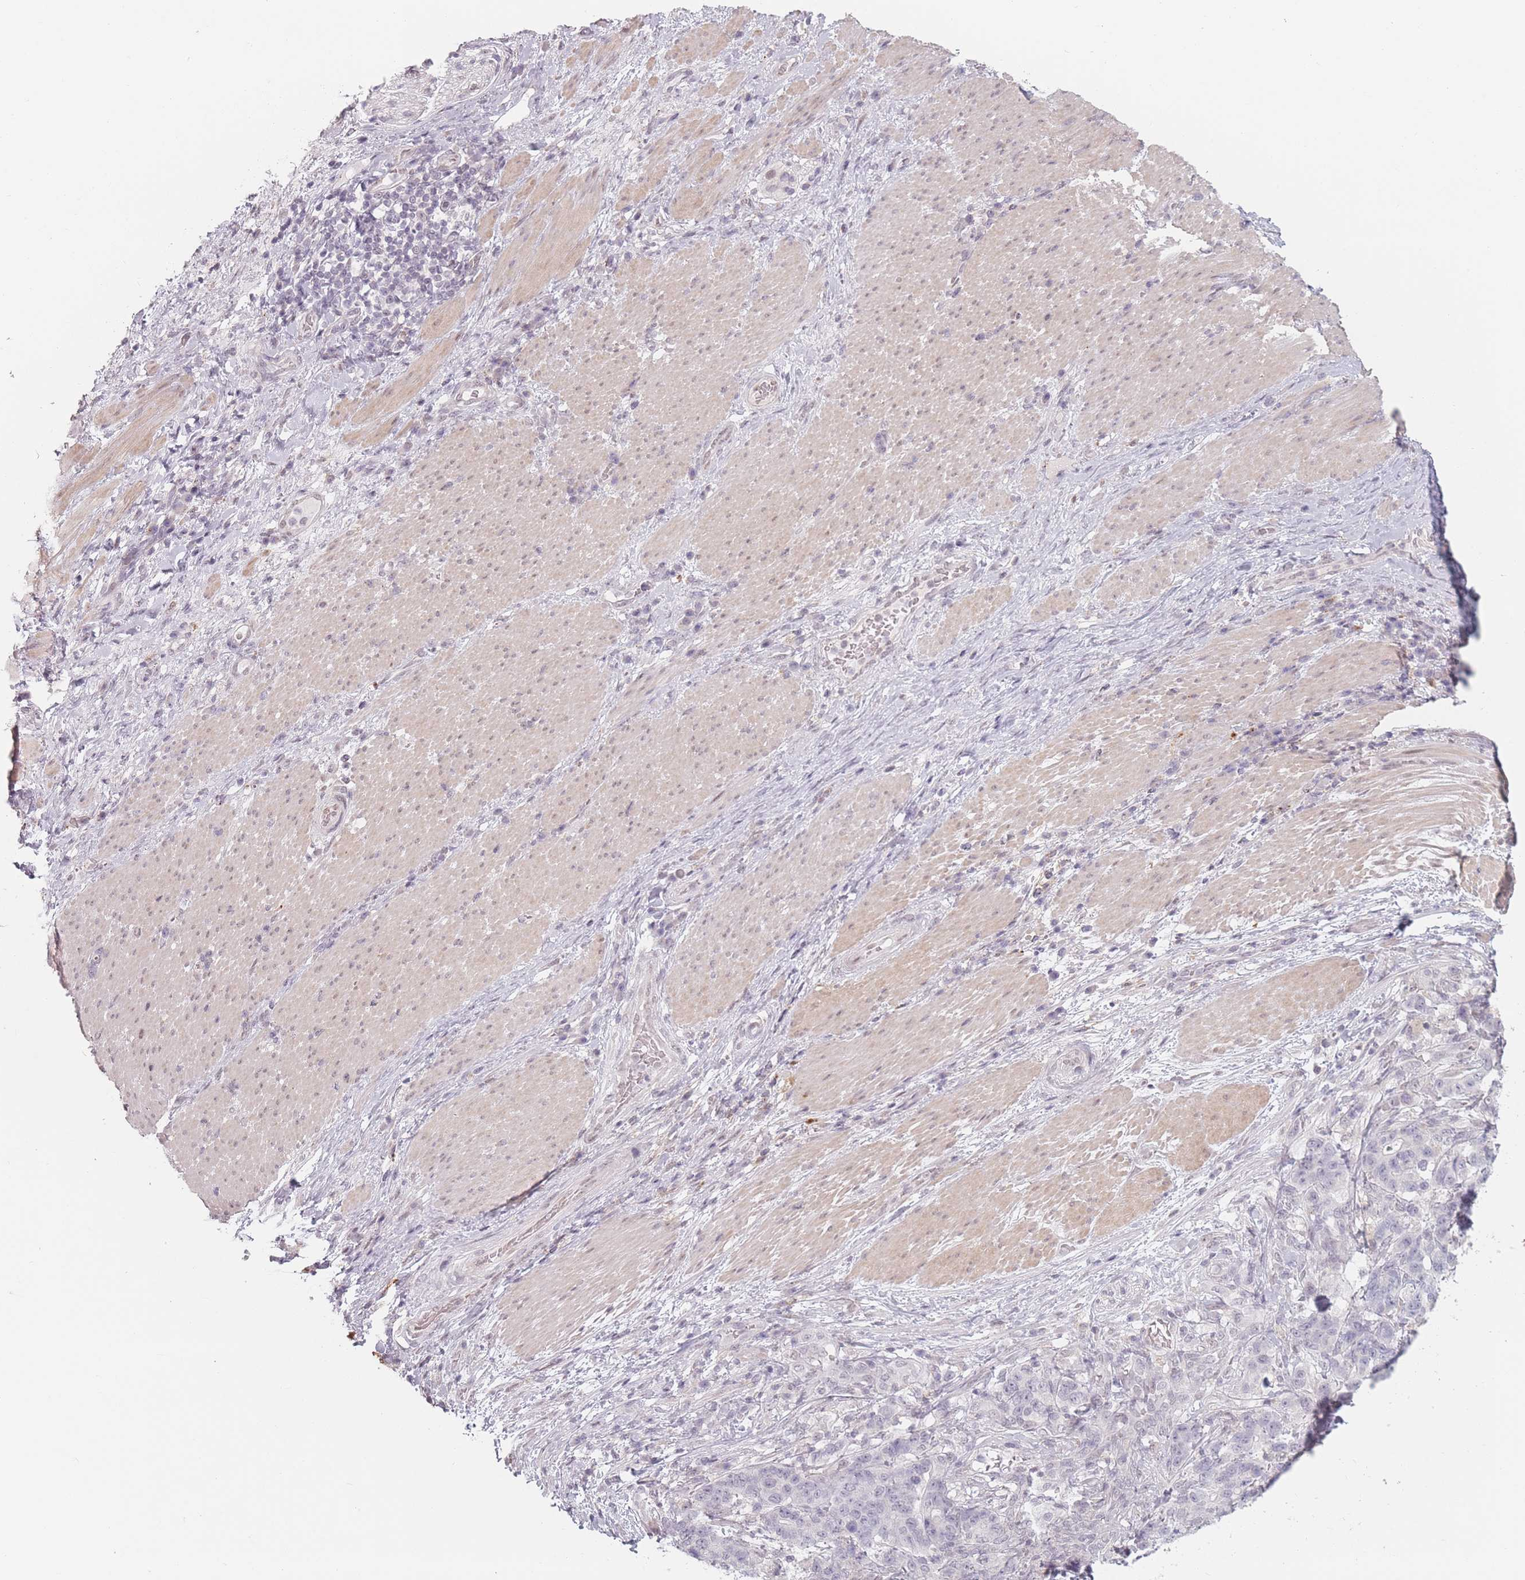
{"staining": {"intensity": "negative", "quantity": "none", "location": "none"}, "tissue": "stomach cancer", "cell_type": "Tumor cells", "image_type": "cancer", "snomed": [{"axis": "morphology", "description": "Normal tissue, NOS"}, {"axis": "morphology", "description": "Adenocarcinoma, NOS"}, {"axis": "topography", "description": "Stomach"}], "caption": "This is an immunohistochemistry image of human stomach adenocarcinoma. There is no staining in tumor cells.", "gene": "OR10C1", "patient": {"sex": "female", "age": 64}}